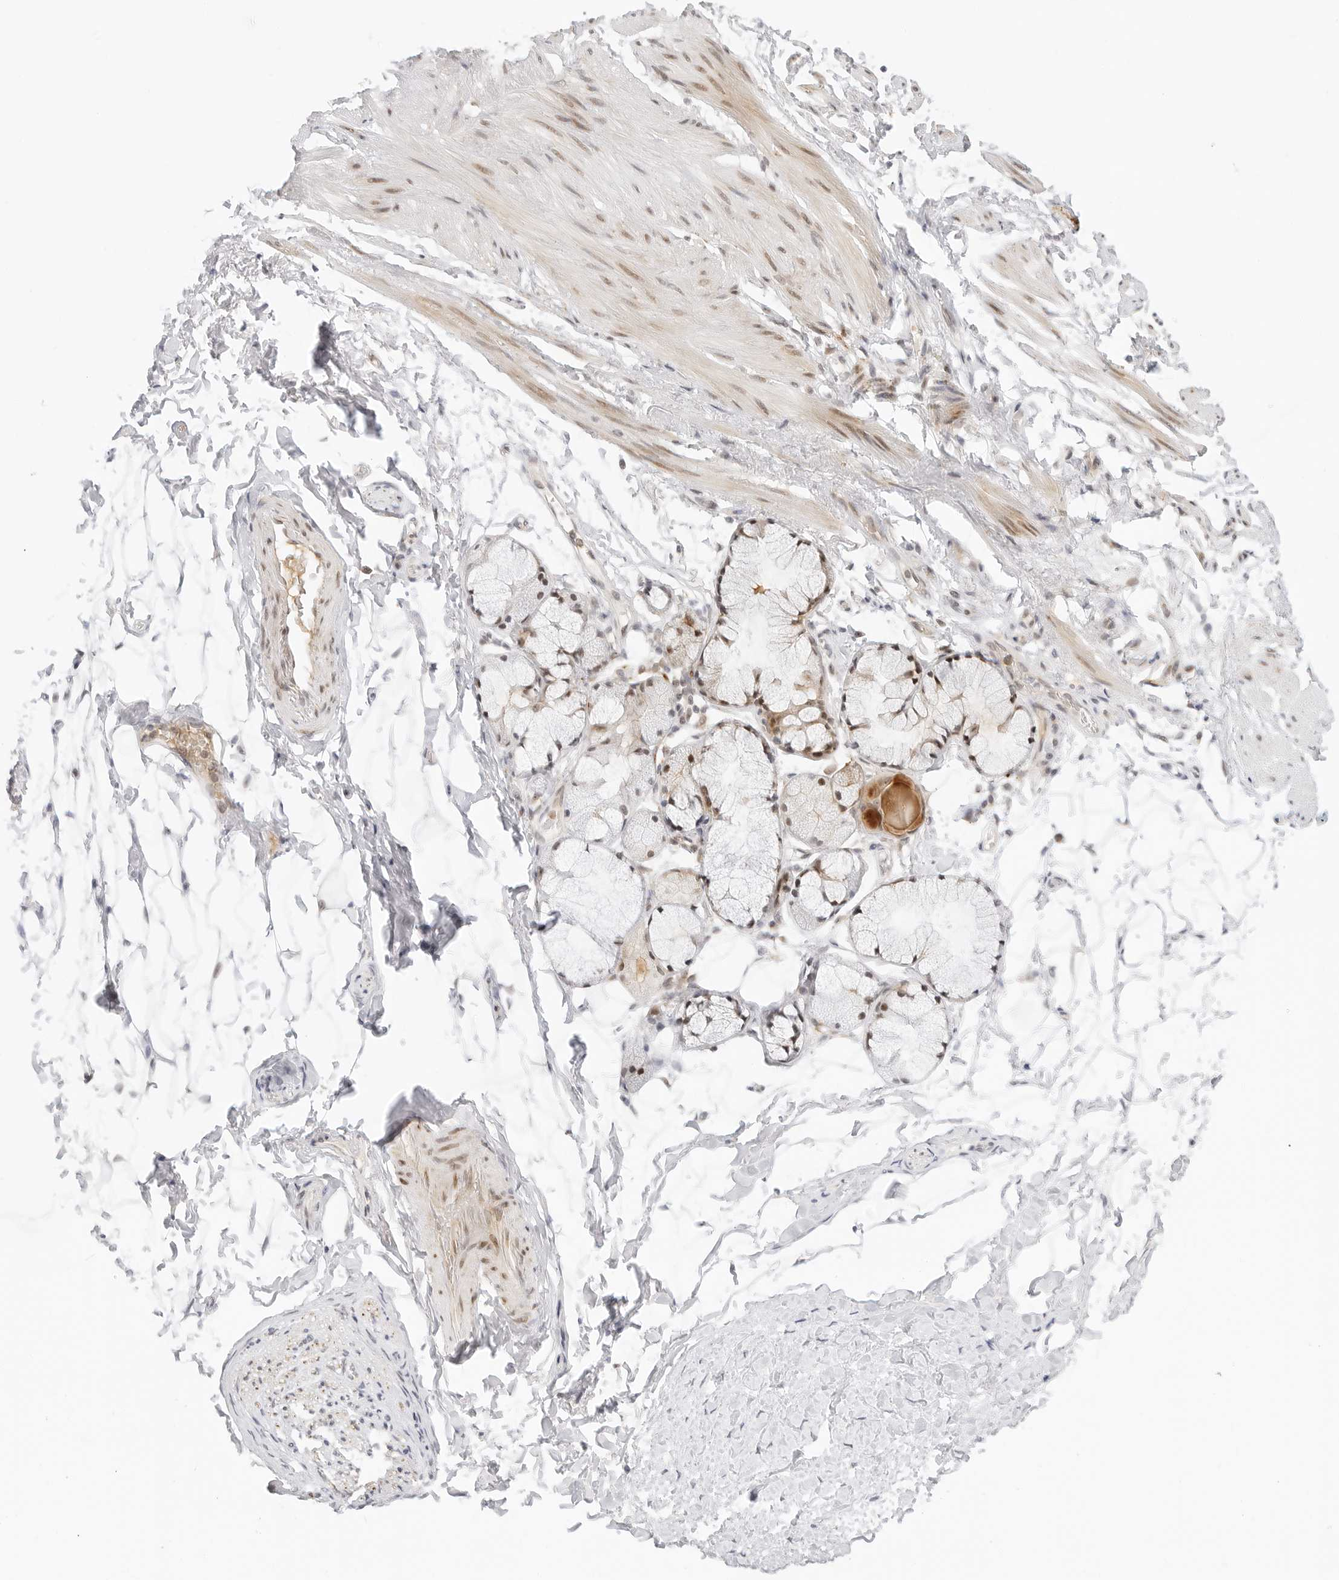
{"staining": {"intensity": "negative", "quantity": "none", "location": "none"}, "tissue": "adipose tissue", "cell_type": "Adipocytes", "image_type": "normal", "snomed": [{"axis": "morphology", "description": "Normal tissue, NOS"}, {"axis": "topography", "description": "Cartilage tissue"}, {"axis": "topography", "description": "Bronchus"}], "caption": "Immunohistochemistry of unremarkable human adipose tissue reveals no positivity in adipocytes.", "gene": "HIPK3", "patient": {"sex": "female", "age": 73}}